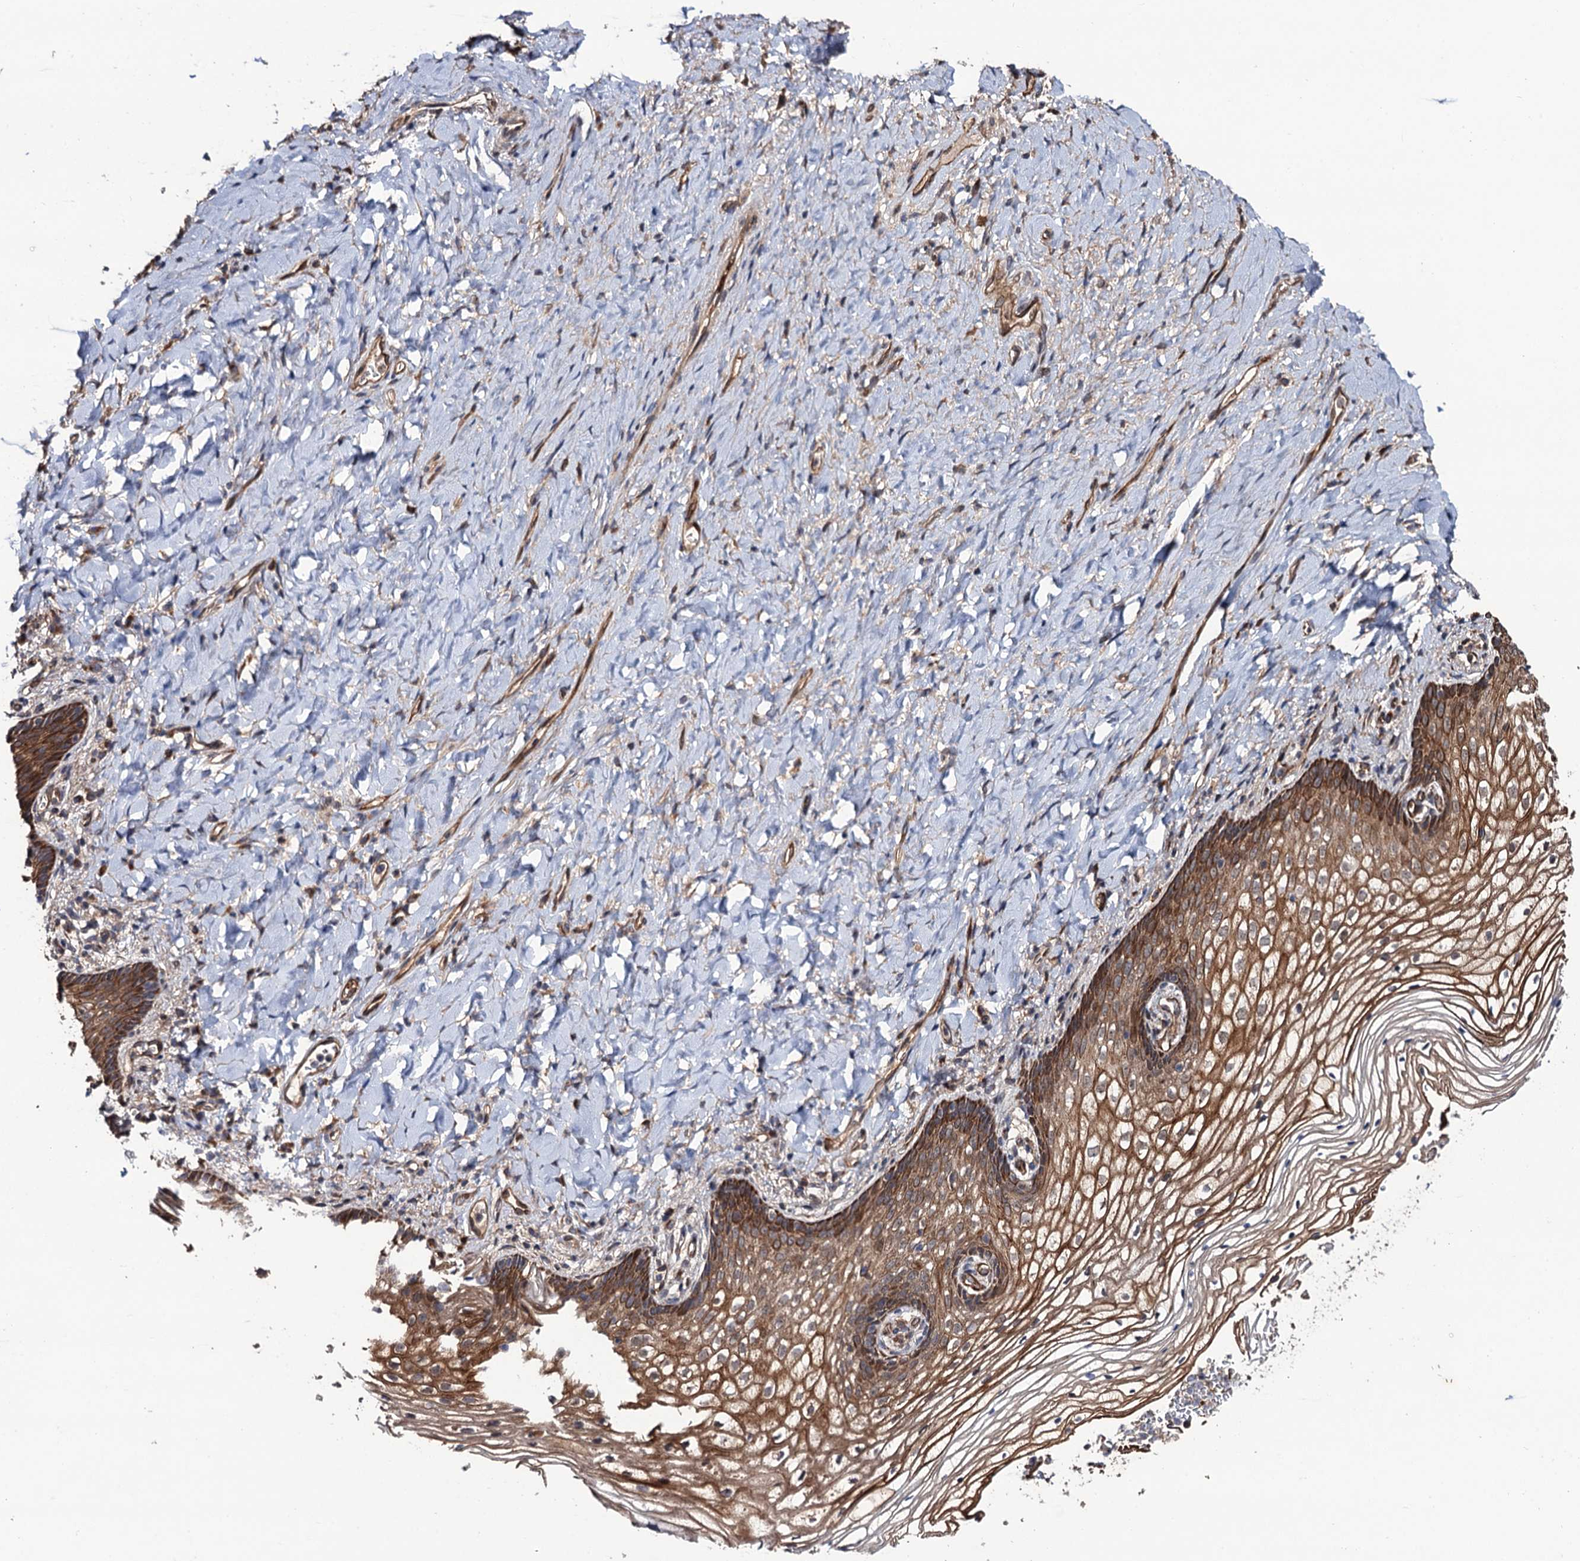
{"staining": {"intensity": "moderate", "quantity": ">75%", "location": "cytoplasmic/membranous"}, "tissue": "vagina", "cell_type": "Squamous epithelial cells", "image_type": "normal", "snomed": [{"axis": "morphology", "description": "Normal tissue, NOS"}, {"axis": "topography", "description": "Vagina"}], "caption": "Protein analysis of benign vagina shows moderate cytoplasmic/membranous expression in about >75% of squamous epithelial cells.", "gene": "LRRC63", "patient": {"sex": "female", "age": 60}}